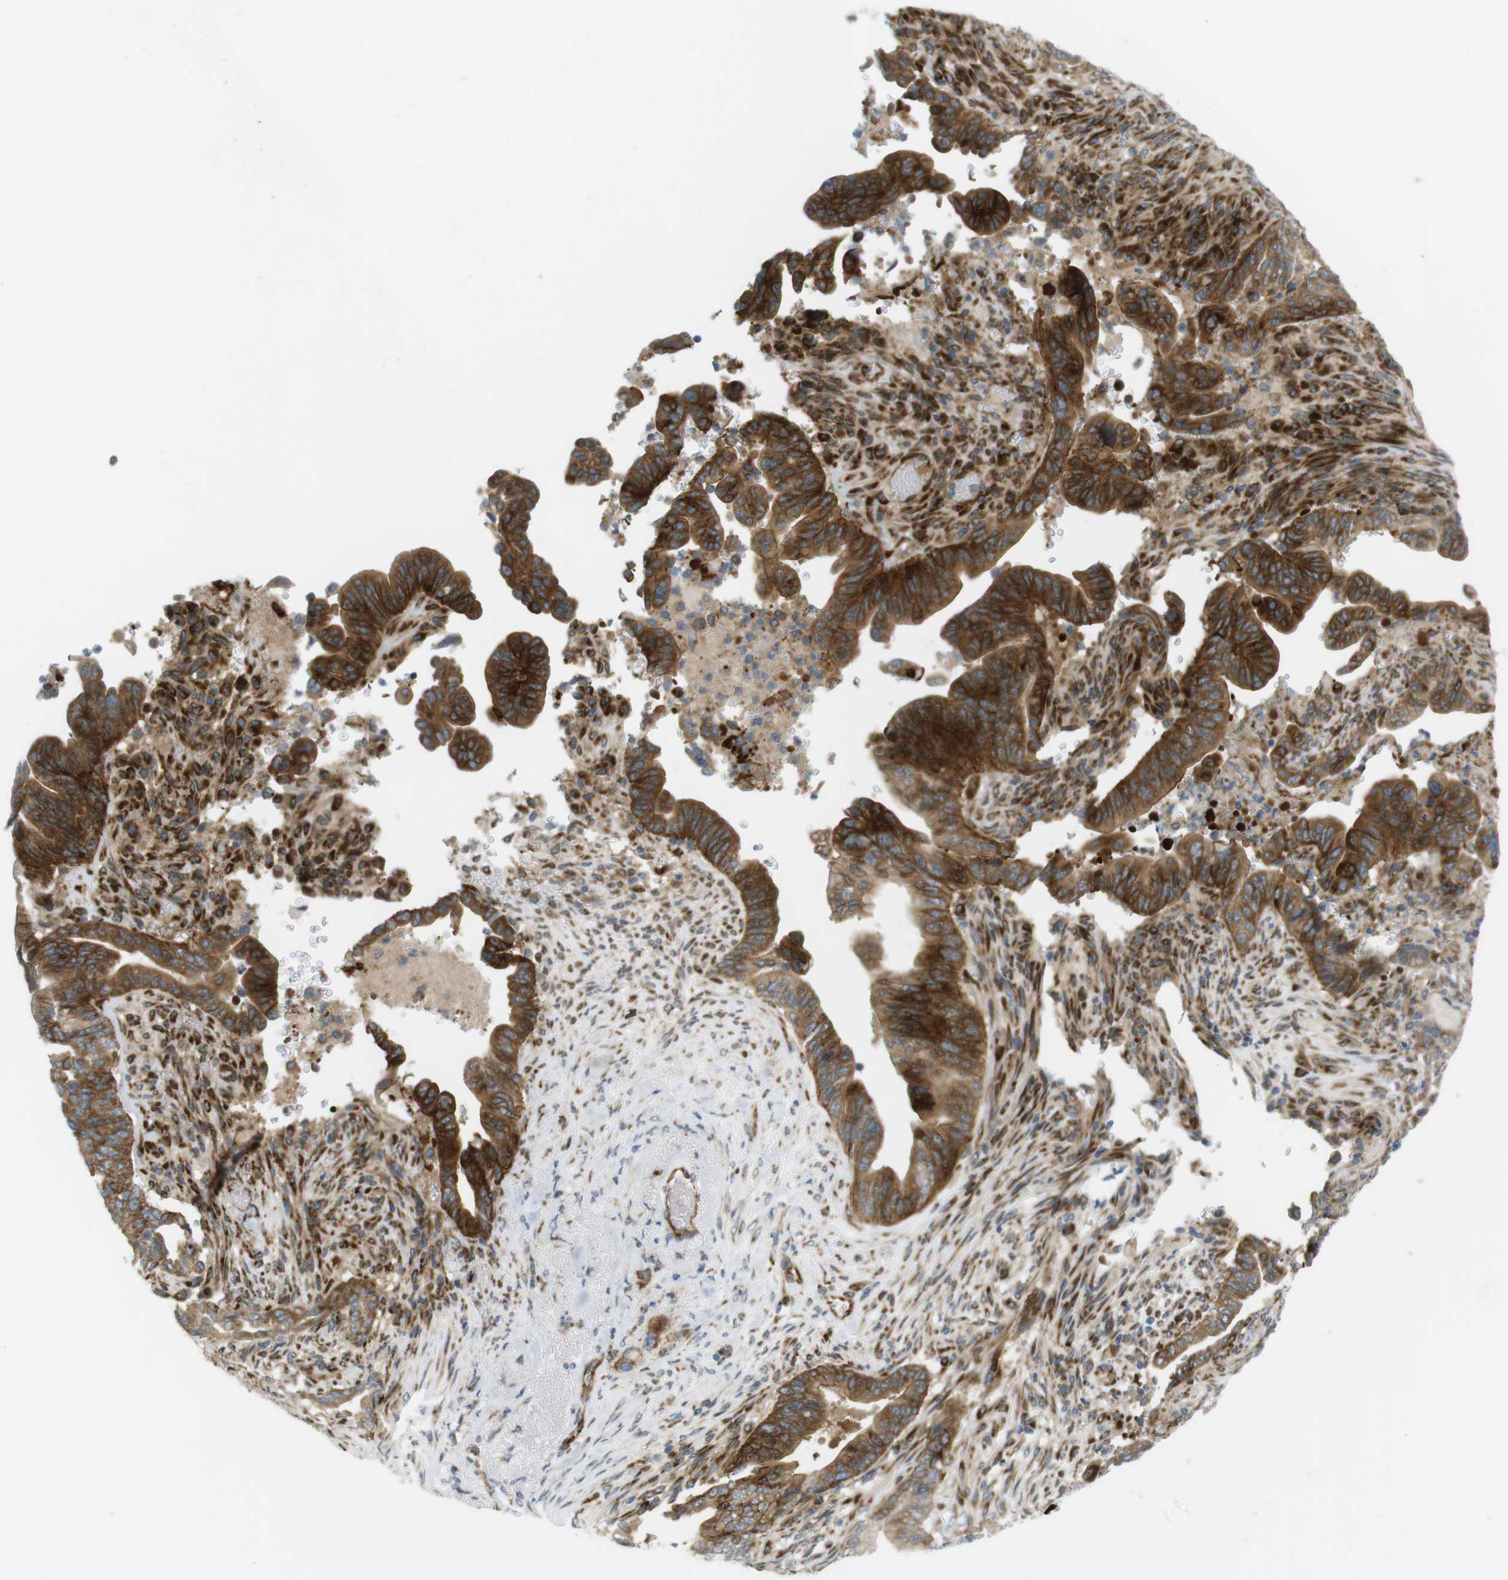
{"staining": {"intensity": "strong", "quantity": ">75%", "location": "cytoplasmic/membranous"}, "tissue": "pancreatic cancer", "cell_type": "Tumor cells", "image_type": "cancer", "snomed": [{"axis": "morphology", "description": "Adenocarcinoma, NOS"}, {"axis": "topography", "description": "Pancreas"}], "caption": "Tumor cells display high levels of strong cytoplasmic/membranous staining in about >75% of cells in pancreatic cancer (adenocarcinoma).", "gene": "GJC3", "patient": {"sex": "male", "age": 70}}